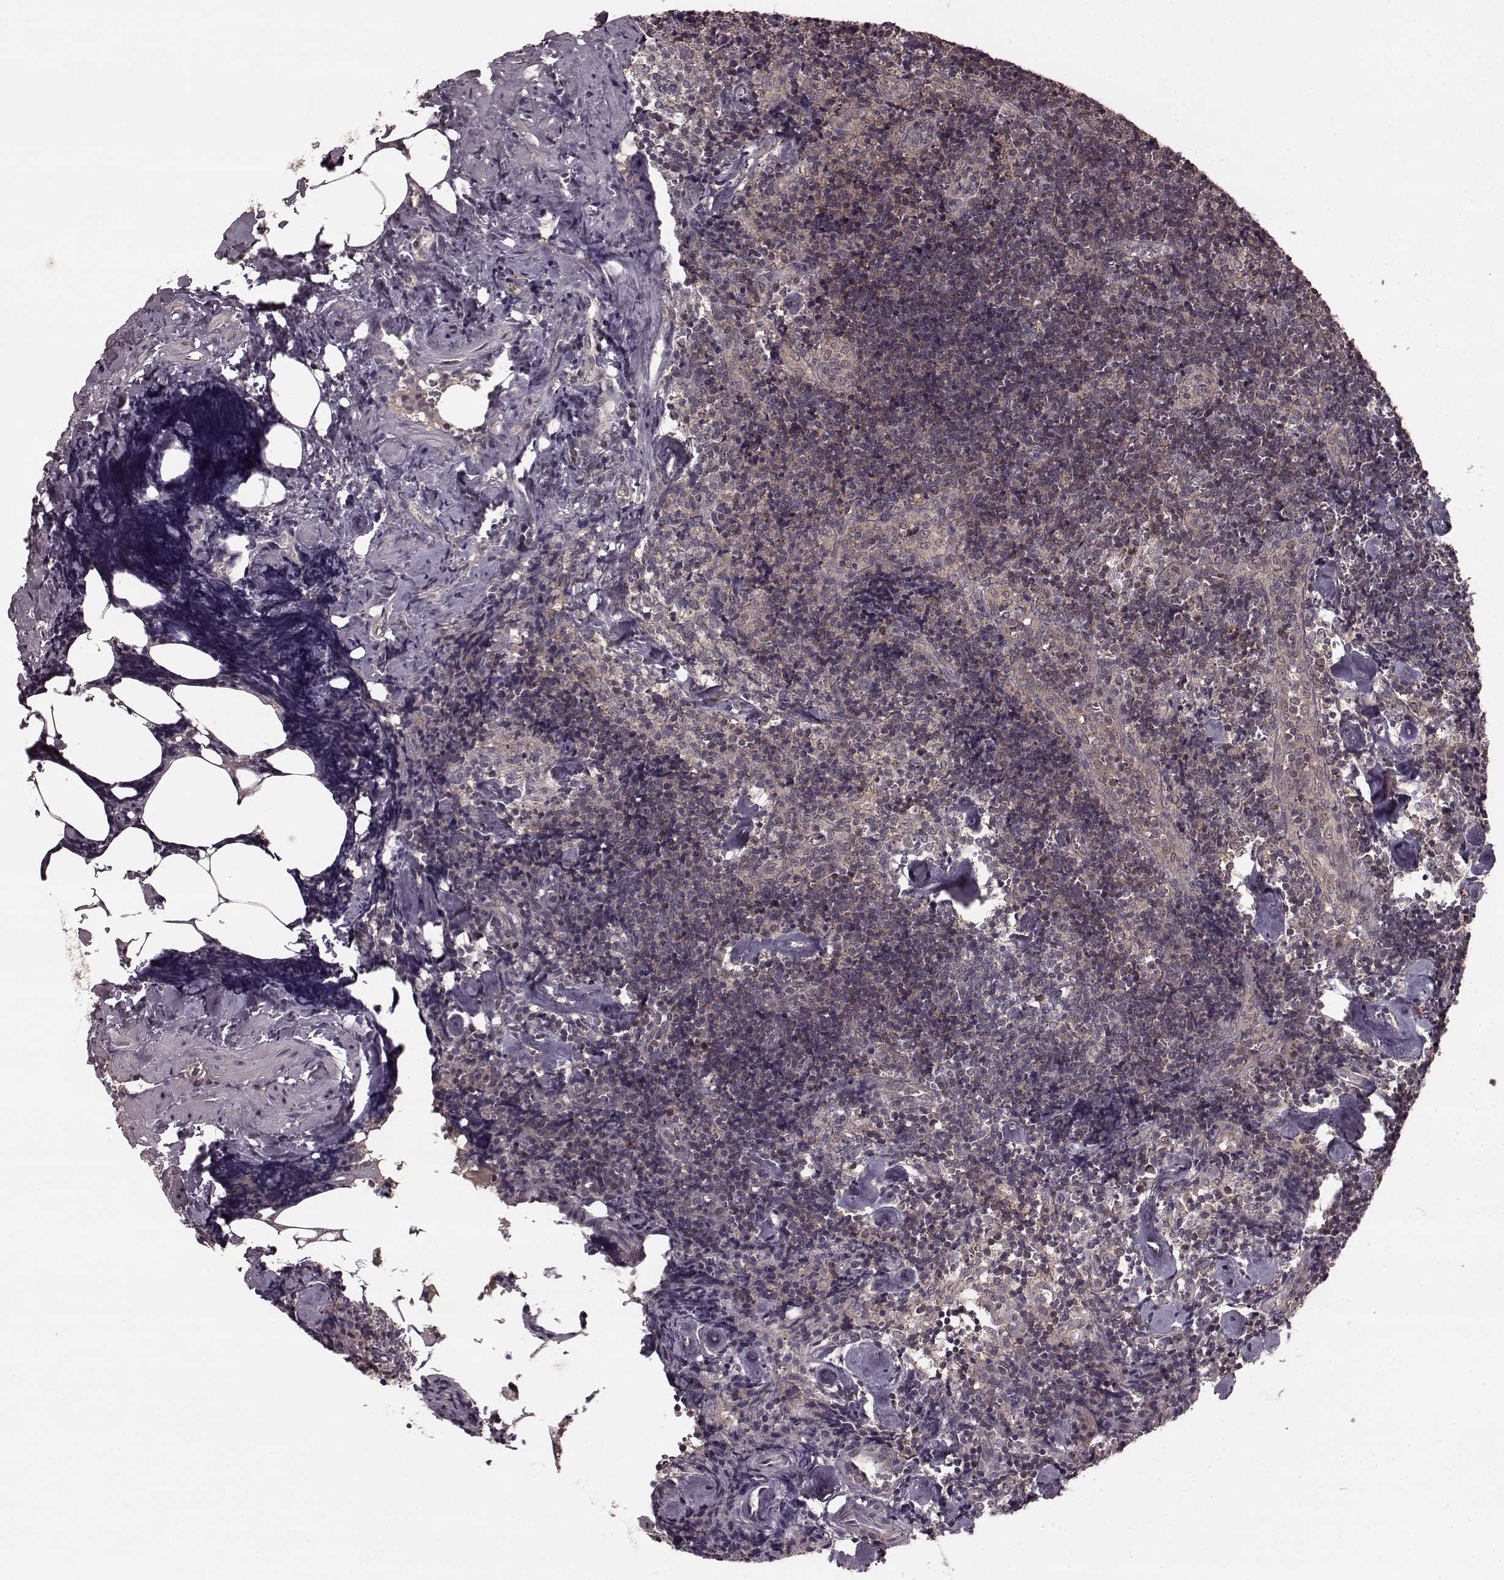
{"staining": {"intensity": "weak", "quantity": "25%-75%", "location": "cytoplasmic/membranous"}, "tissue": "lymph node", "cell_type": "Germinal center cells", "image_type": "normal", "snomed": [{"axis": "morphology", "description": "Normal tissue, NOS"}, {"axis": "topography", "description": "Lymph node"}], "caption": "The image demonstrates a brown stain indicating the presence of a protein in the cytoplasmic/membranous of germinal center cells in lymph node. (DAB (3,3'-diaminobenzidine) IHC with brightfield microscopy, high magnification).", "gene": "GSS", "patient": {"sex": "female", "age": 50}}